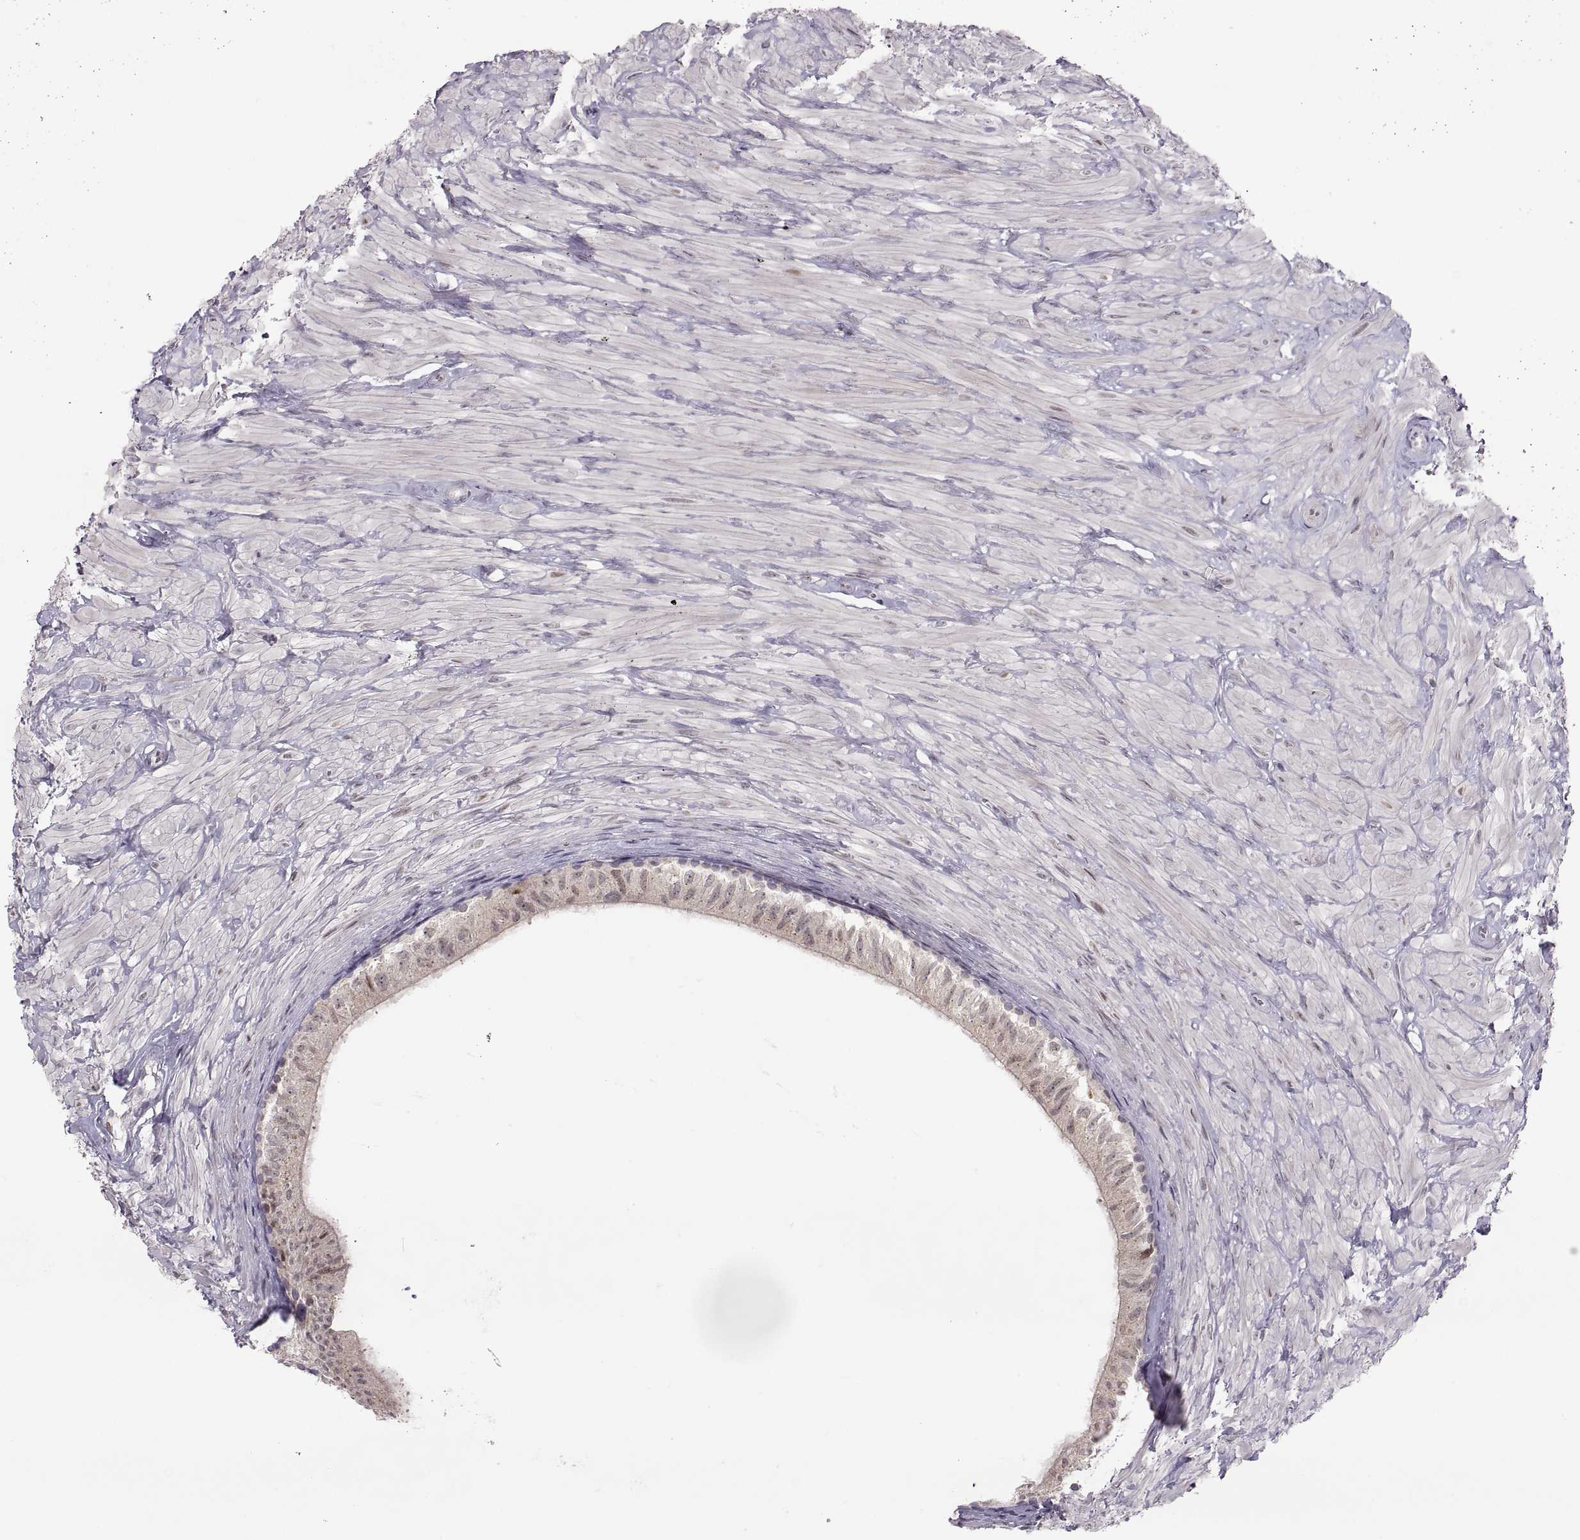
{"staining": {"intensity": "strong", "quantity": "<25%", "location": "nuclear"}, "tissue": "epididymis", "cell_type": "Glandular cells", "image_type": "normal", "snomed": [{"axis": "morphology", "description": "Normal tissue, NOS"}, {"axis": "topography", "description": "Epididymis"}], "caption": "The image exhibits a brown stain indicating the presence of a protein in the nuclear of glandular cells in epididymis.", "gene": "SNAI1", "patient": {"sex": "male", "age": 32}}